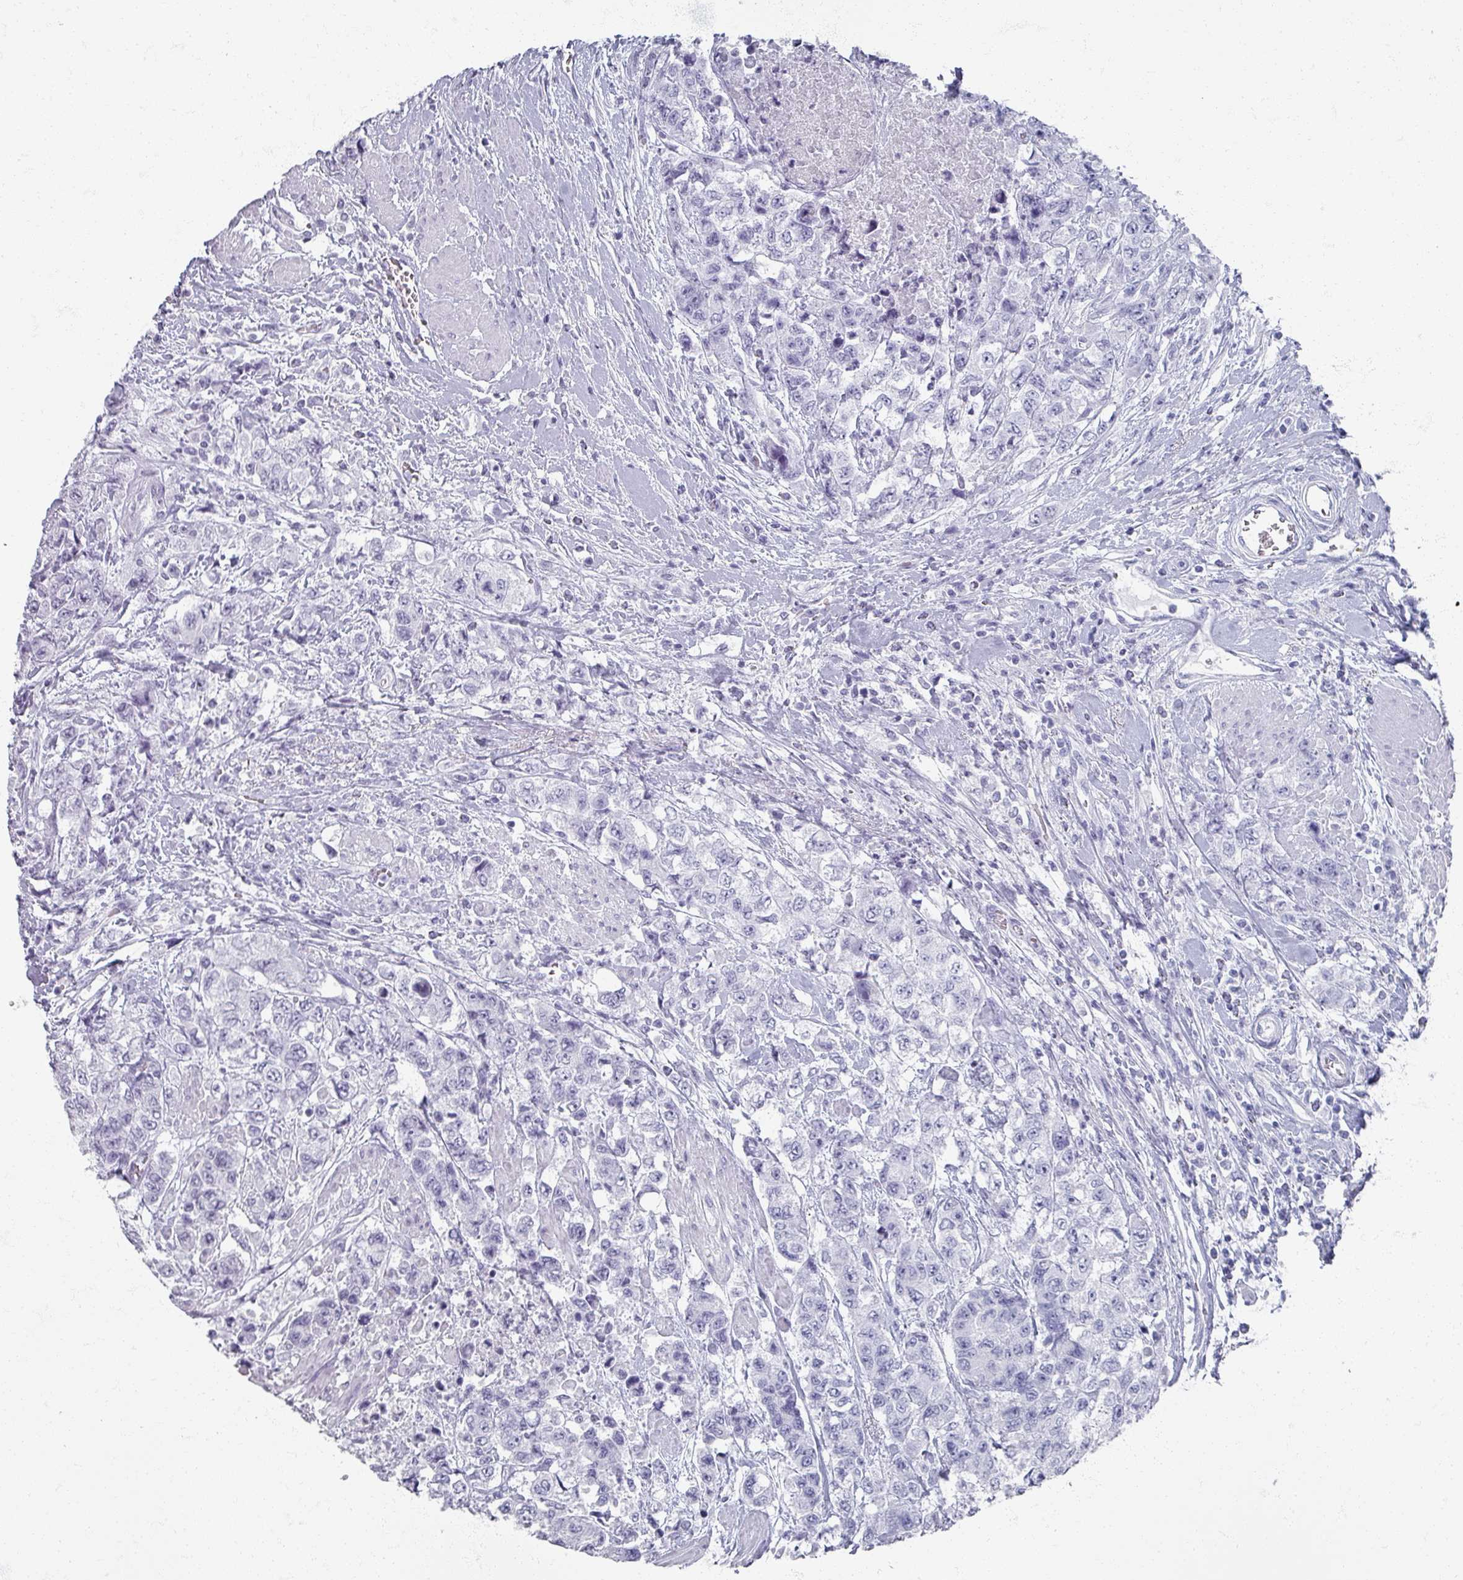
{"staining": {"intensity": "negative", "quantity": "none", "location": "none"}, "tissue": "urothelial cancer", "cell_type": "Tumor cells", "image_type": "cancer", "snomed": [{"axis": "morphology", "description": "Urothelial carcinoma, High grade"}, {"axis": "topography", "description": "Urinary bladder"}], "caption": "Immunohistochemistry photomicrograph of human high-grade urothelial carcinoma stained for a protein (brown), which reveals no staining in tumor cells.", "gene": "OMG", "patient": {"sex": "female", "age": 78}}